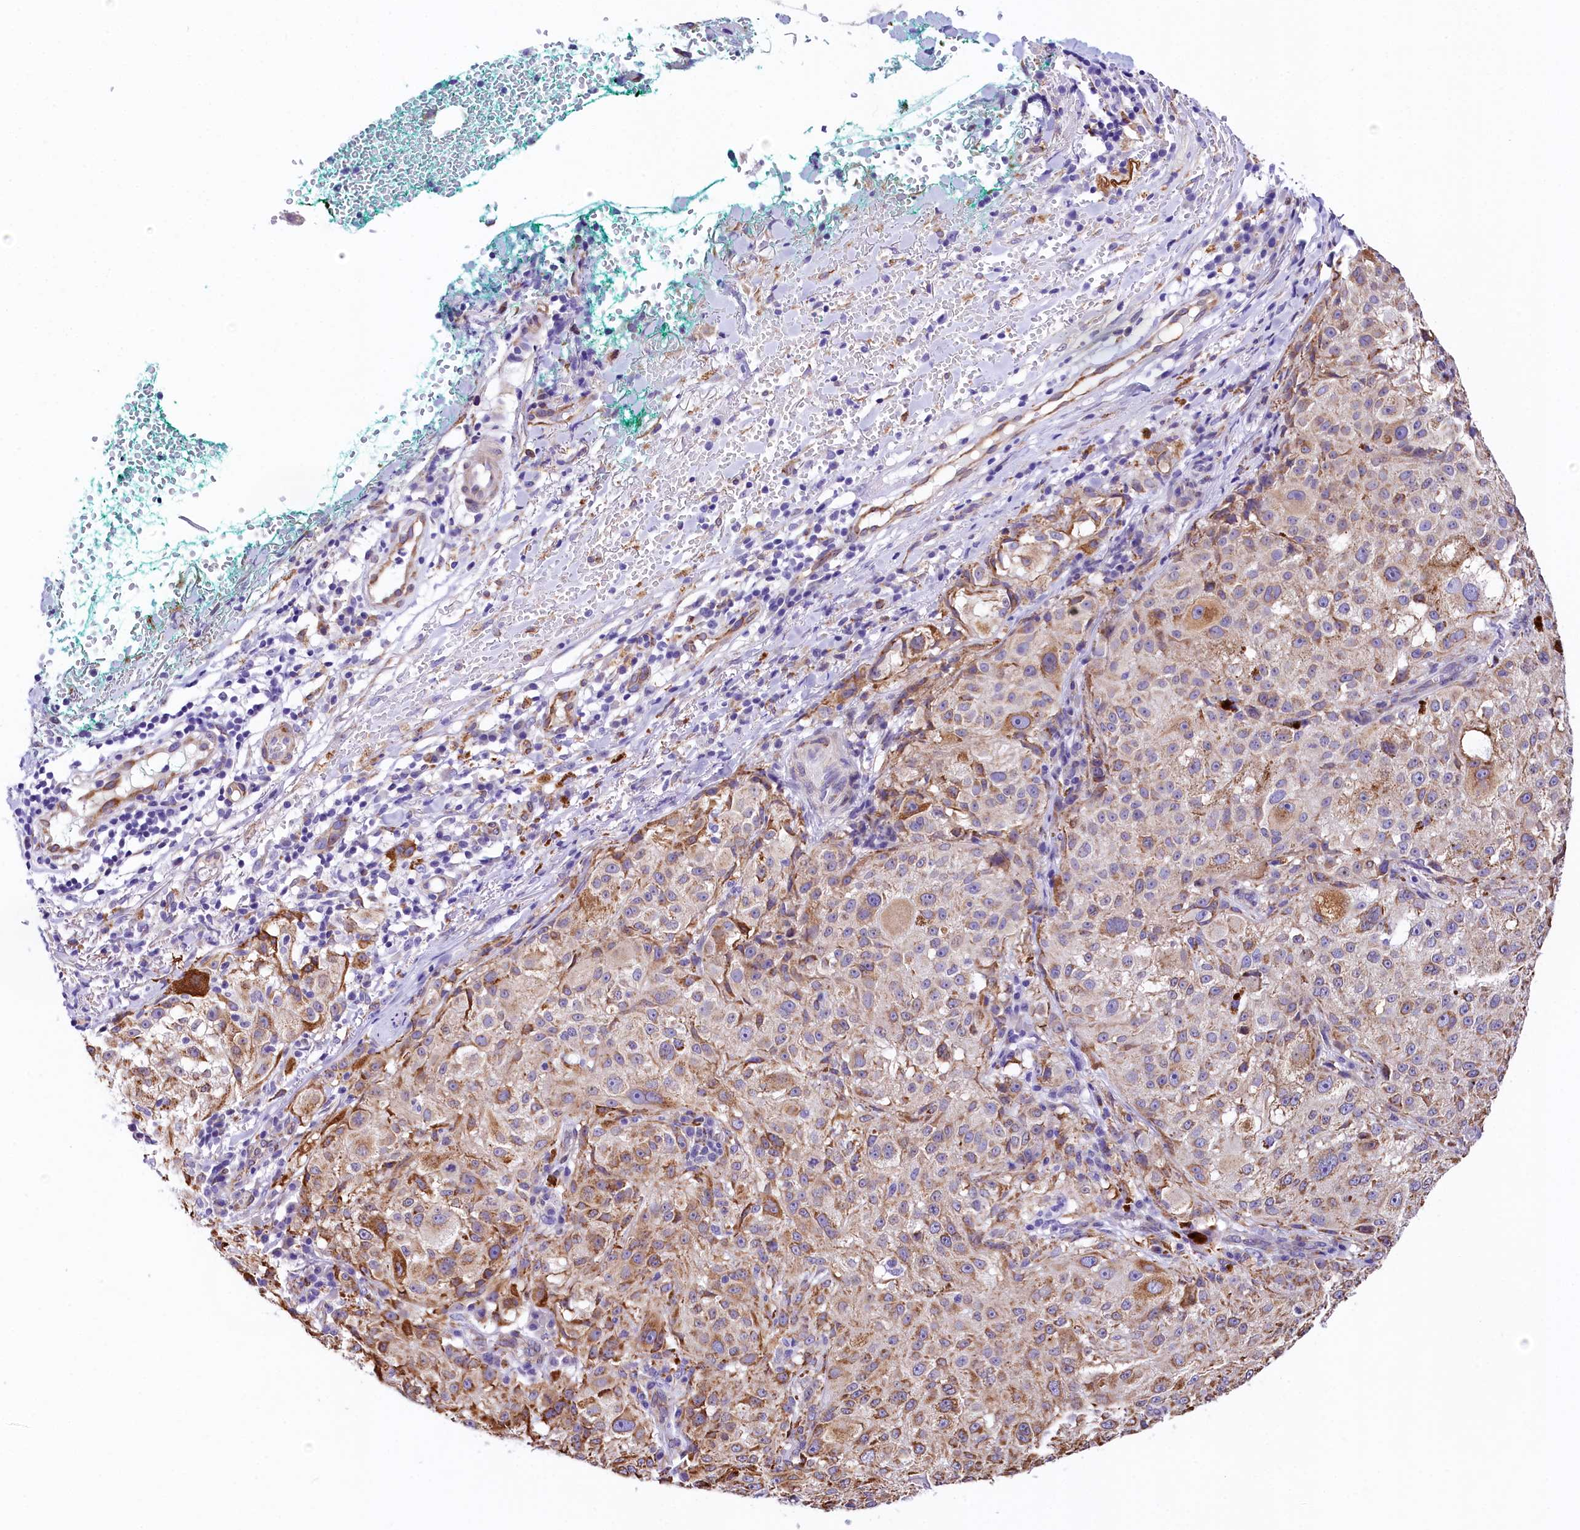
{"staining": {"intensity": "moderate", "quantity": "25%-75%", "location": "cytoplasmic/membranous"}, "tissue": "melanoma", "cell_type": "Tumor cells", "image_type": "cancer", "snomed": [{"axis": "morphology", "description": "Necrosis, NOS"}, {"axis": "morphology", "description": "Malignant melanoma, NOS"}, {"axis": "topography", "description": "Skin"}], "caption": "Immunohistochemistry photomicrograph of neoplastic tissue: human melanoma stained using immunohistochemistry shows medium levels of moderate protein expression localized specifically in the cytoplasmic/membranous of tumor cells, appearing as a cytoplasmic/membranous brown color.", "gene": "ITGA1", "patient": {"sex": "female", "age": 87}}